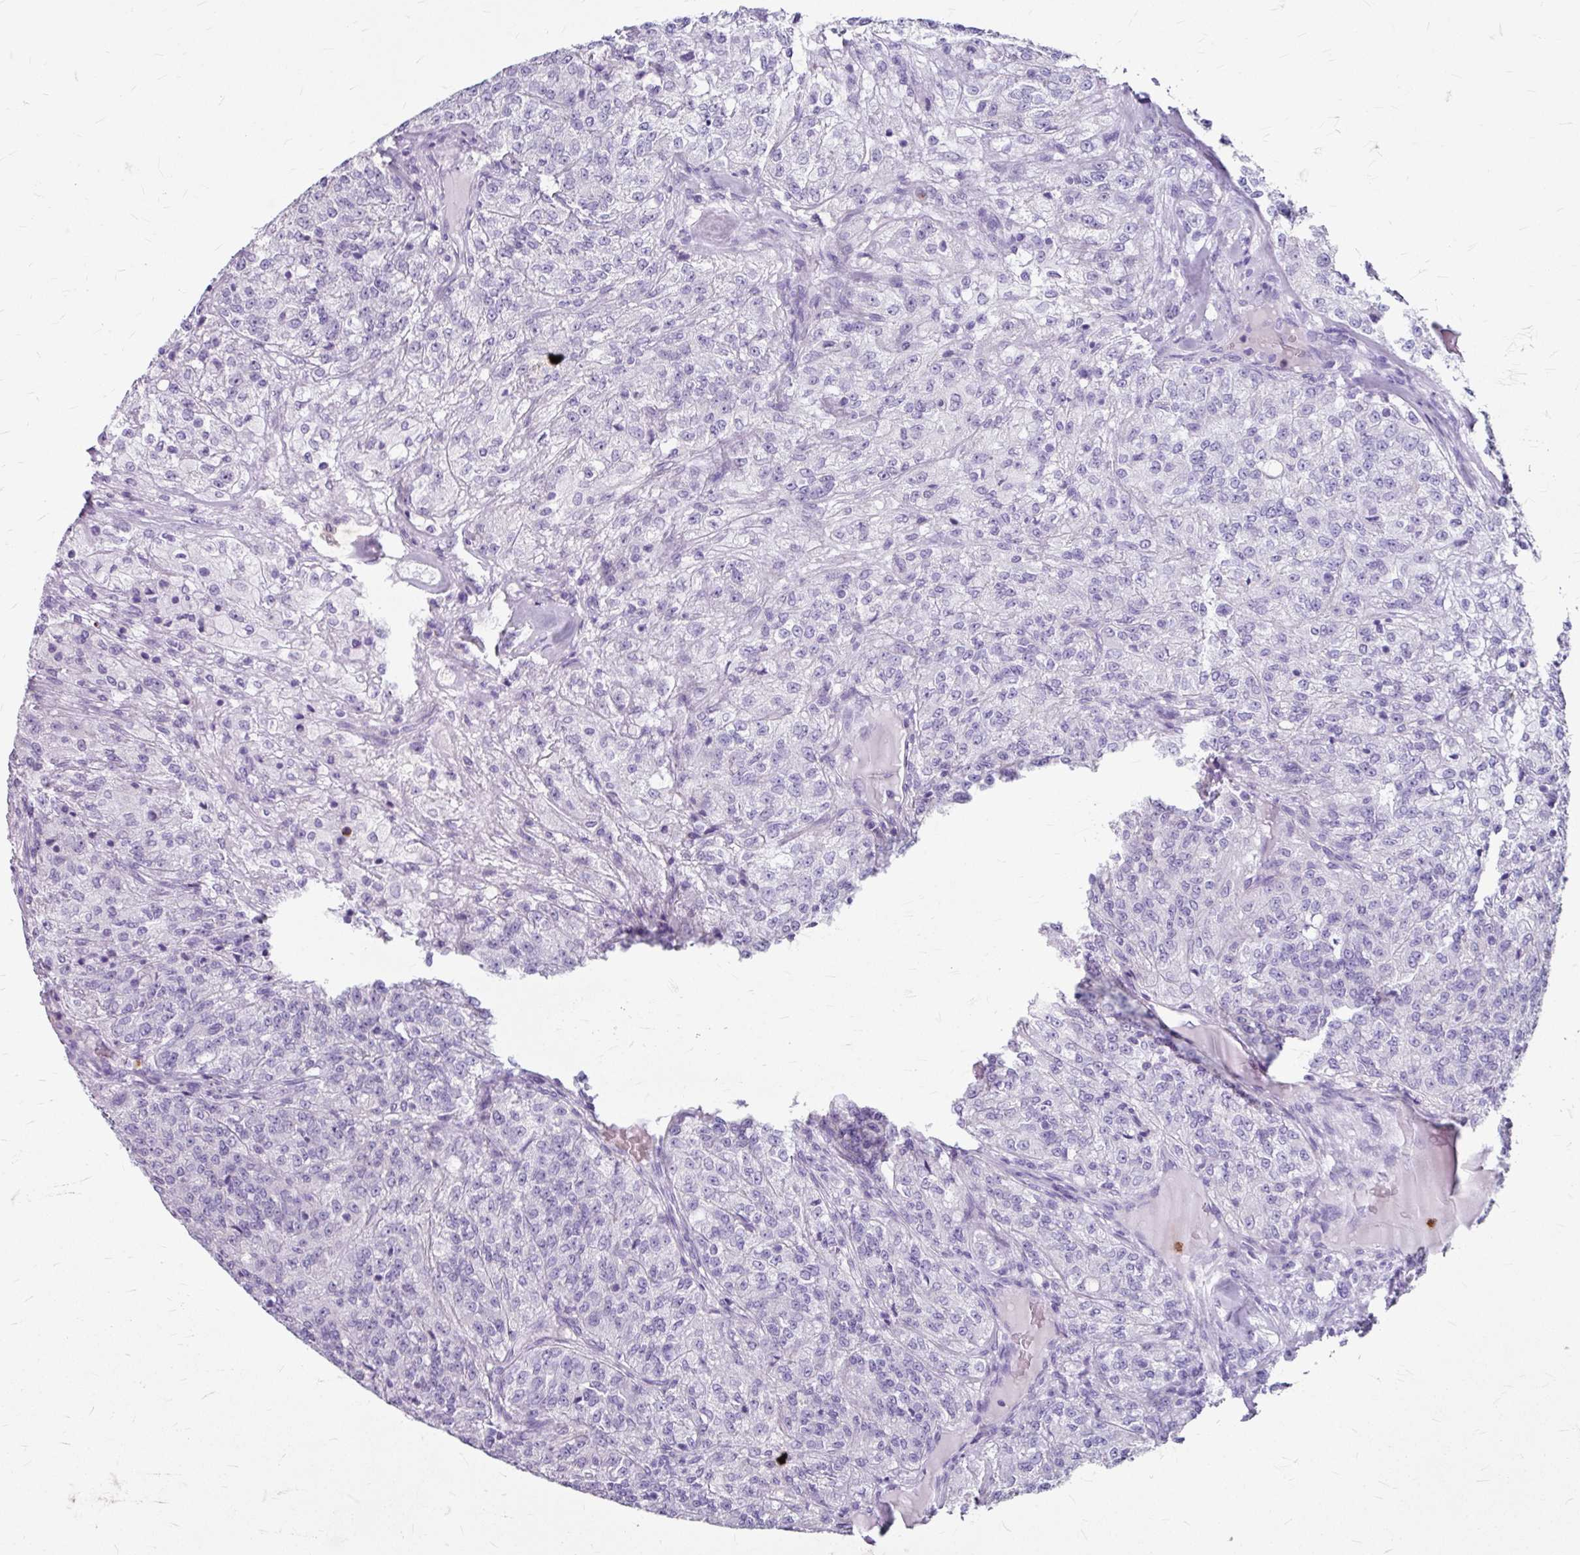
{"staining": {"intensity": "negative", "quantity": "none", "location": "none"}, "tissue": "renal cancer", "cell_type": "Tumor cells", "image_type": "cancer", "snomed": [{"axis": "morphology", "description": "Adenocarcinoma, NOS"}, {"axis": "topography", "description": "Kidney"}], "caption": "This image is of renal cancer stained with IHC to label a protein in brown with the nuclei are counter-stained blue. There is no expression in tumor cells.", "gene": "ANKRD1", "patient": {"sex": "female", "age": 63}}